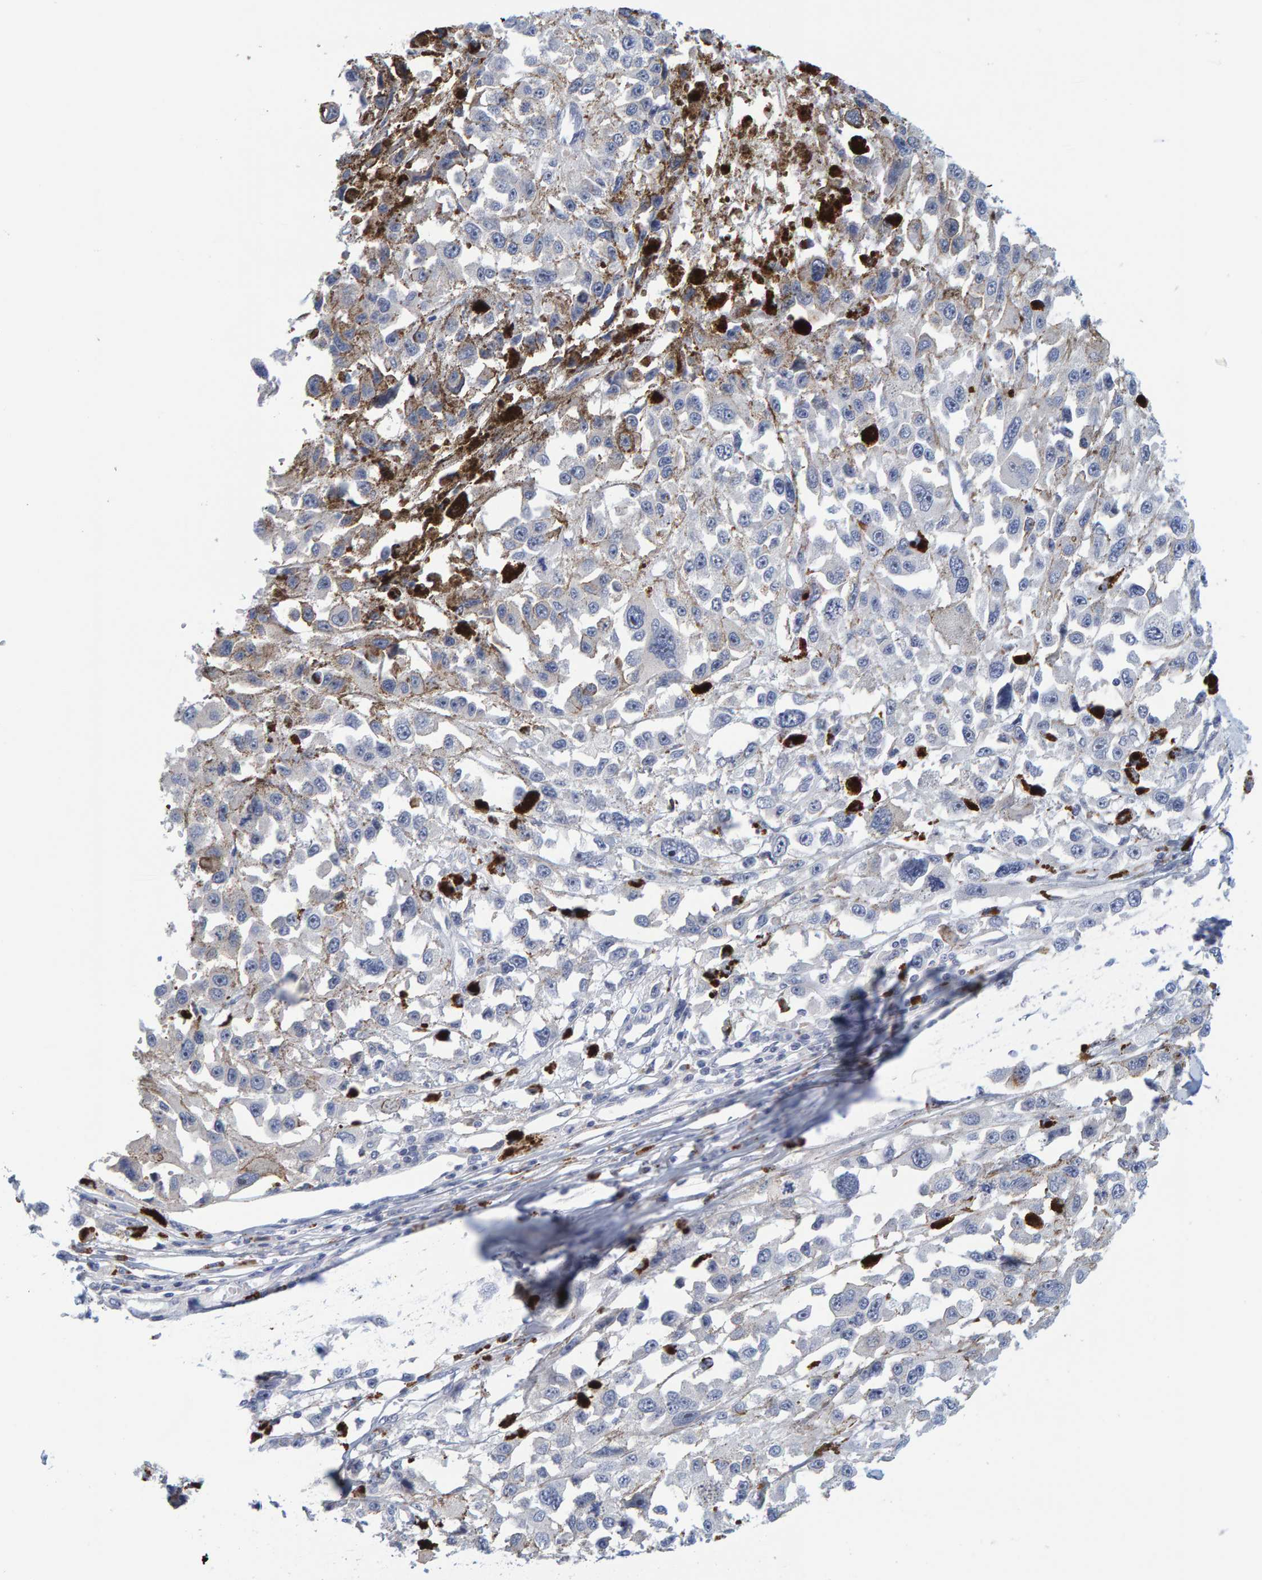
{"staining": {"intensity": "negative", "quantity": "none", "location": "none"}, "tissue": "melanoma", "cell_type": "Tumor cells", "image_type": "cancer", "snomed": [{"axis": "morphology", "description": "Malignant melanoma, Metastatic site"}, {"axis": "topography", "description": "Lymph node"}], "caption": "Protein analysis of malignant melanoma (metastatic site) shows no significant staining in tumor cells.", "gene": "ZNF77", "patient": {"sex": "male", "age": 59}}